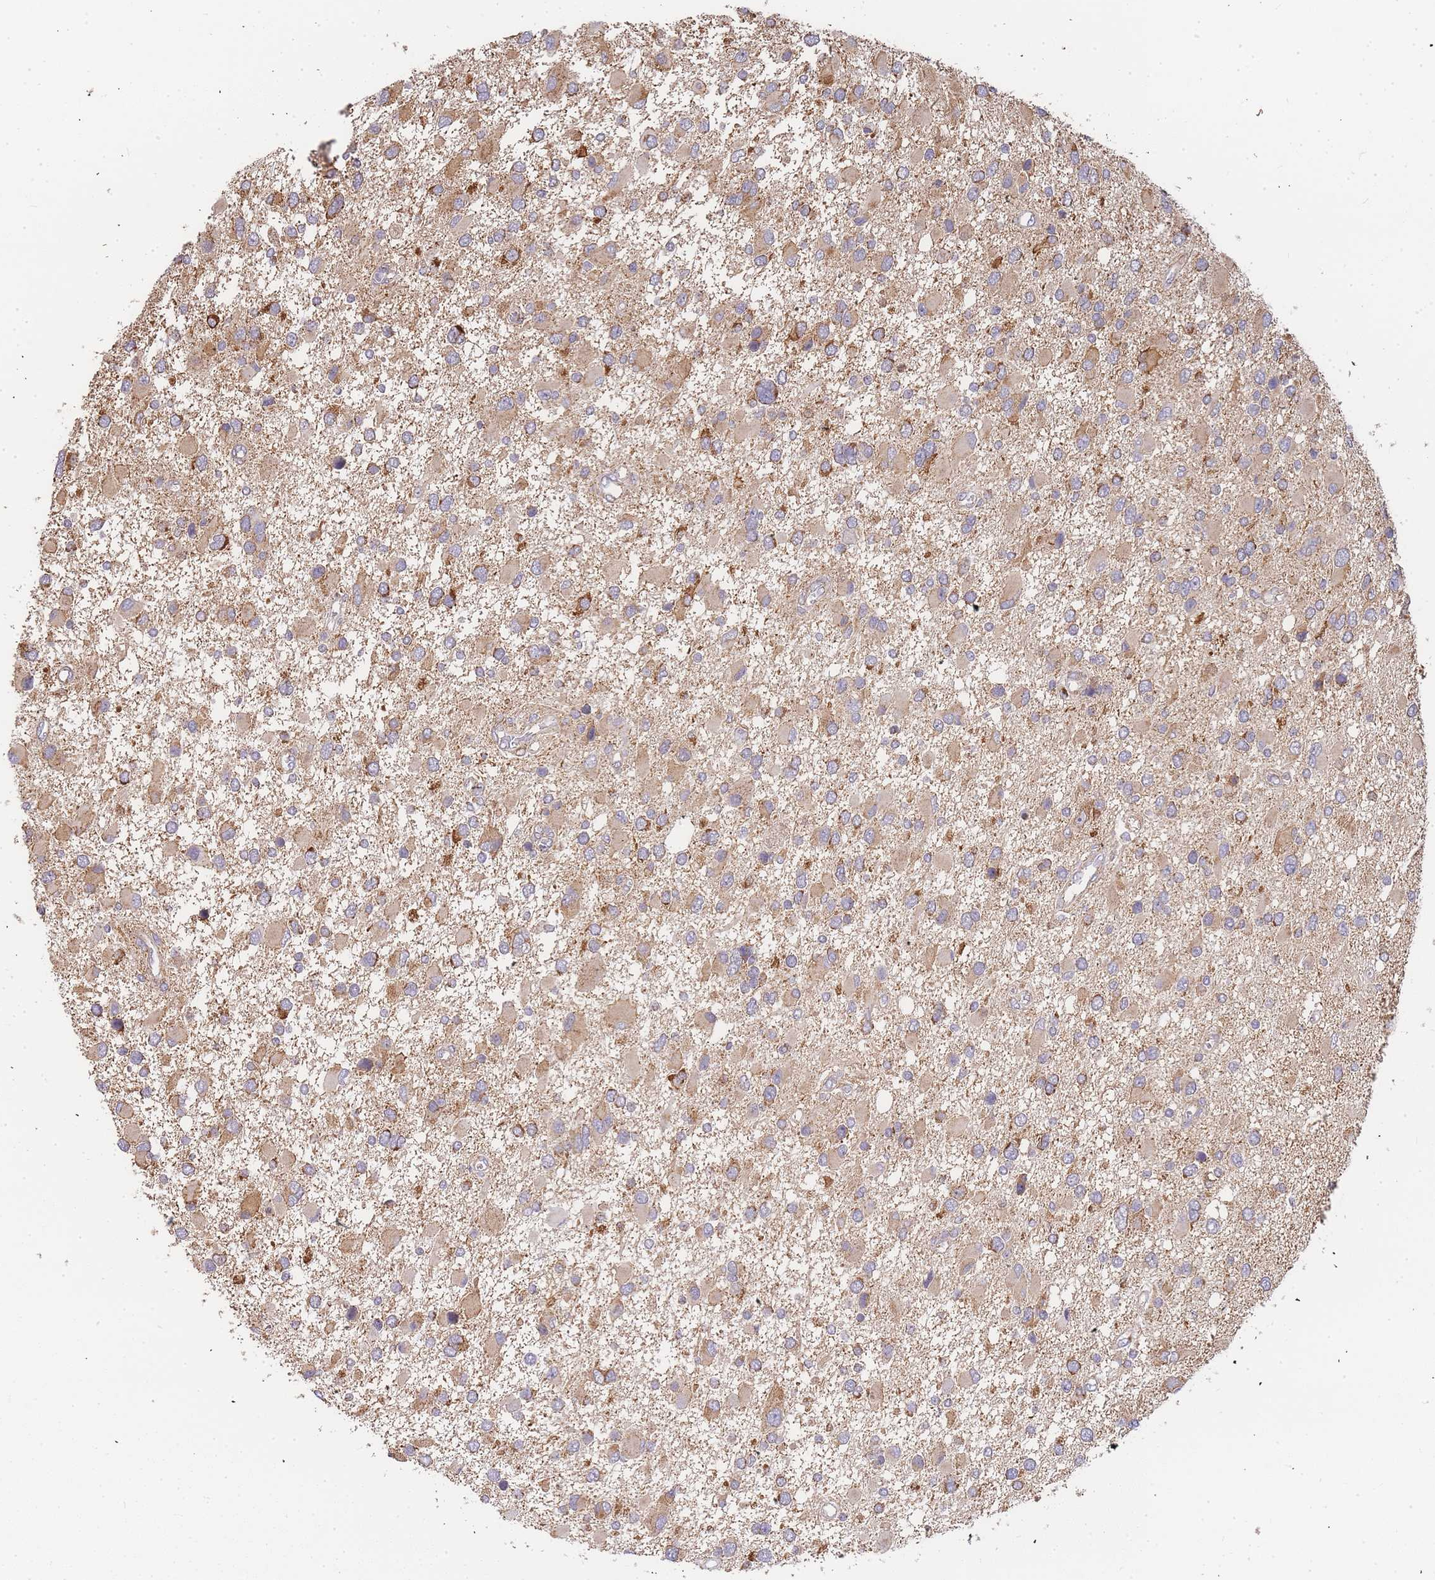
{"staining": {"intensity": "moderate", "quantity": "<25%", "location": "cytoplasmic/membranous"}, "tissue": "glioma", "cell_type": "Tumor cells", "image_type": "cancer", "snomed": [{"axis": "morphology", "description": "Glioma, malignant, High grade"}, {"axis": "topography", "description": "Brain"}], "caption": "High-power microscopy captured an immunohistochemistry (IHC) image of glioma, revealing moderate cytoplasmic/membranous positivity in approximately <25% of tumor cells.", "gene": "ADCY9", "patient": {"sex": "male", "age": 53}}